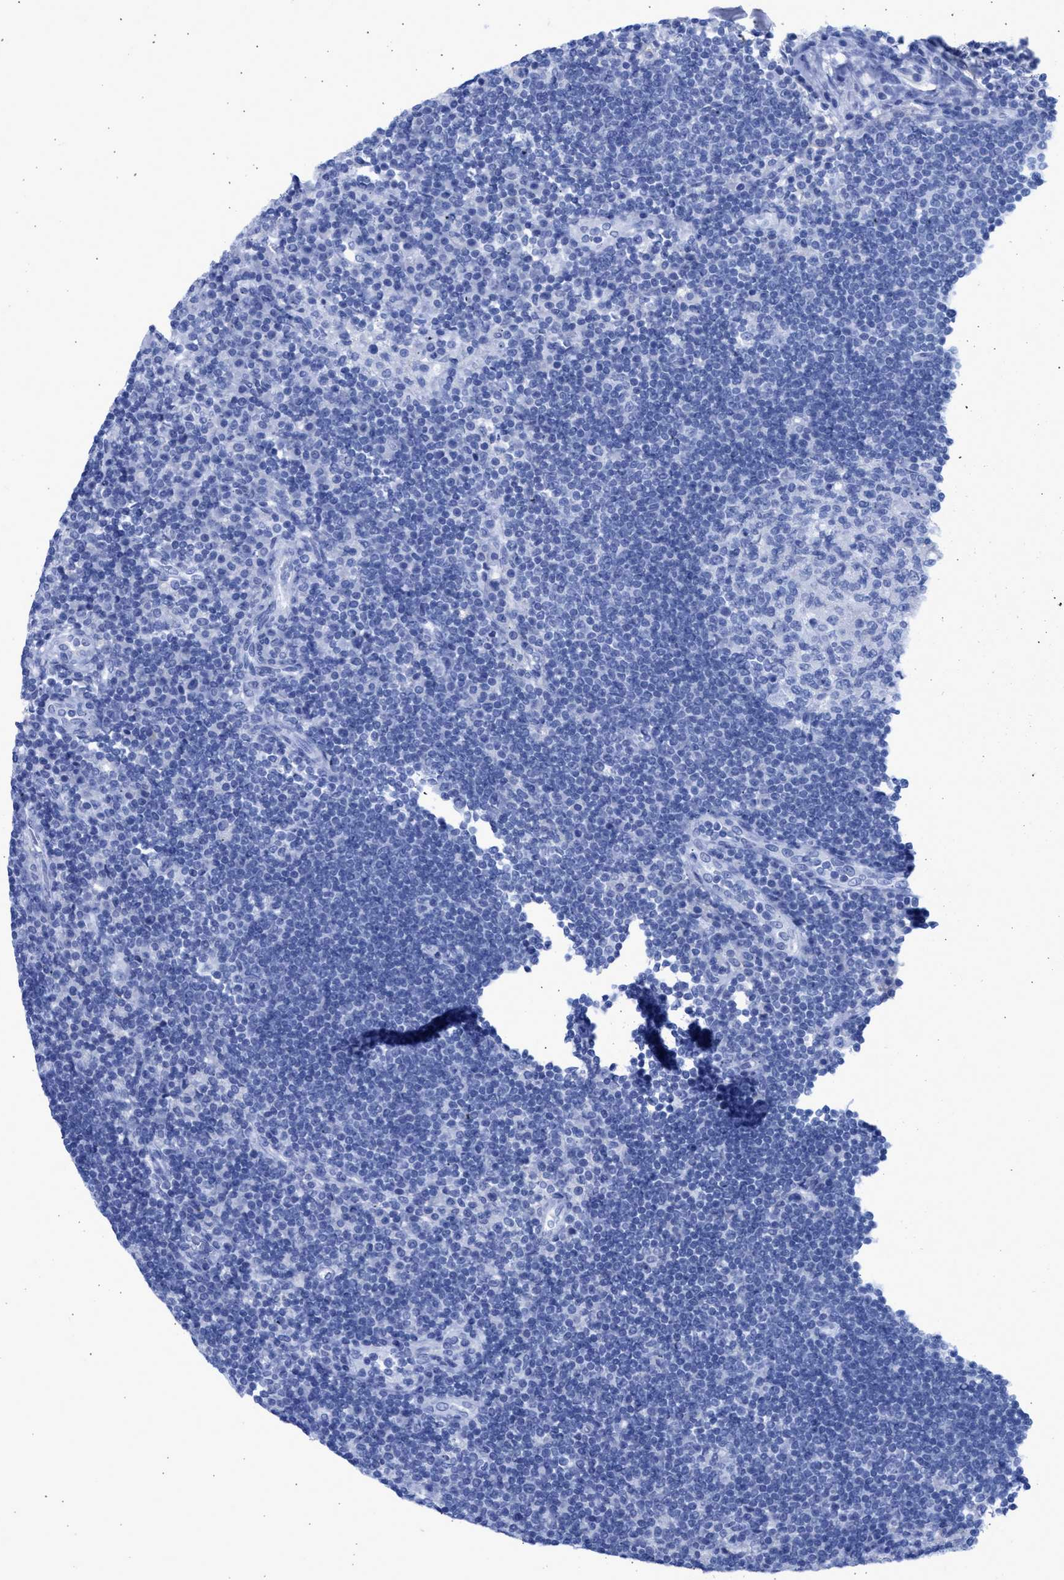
{"staining": {"intensity": "negative", "quantity": "none", "location": "none"}, "tissue": "lymph node", "cell_type": "Germinal center cells", "image_type": "normal", "snomed": [{"axis": "morphology", "description": "Normal tissue, NOS"}, {"axis": "topography", "description": "Lymph node"}], "caption": "Germinal center cells show no significant positivity in normal lymph node.", "gene": "RSPH1", "patient": {"sex": "female", "age": 53}}